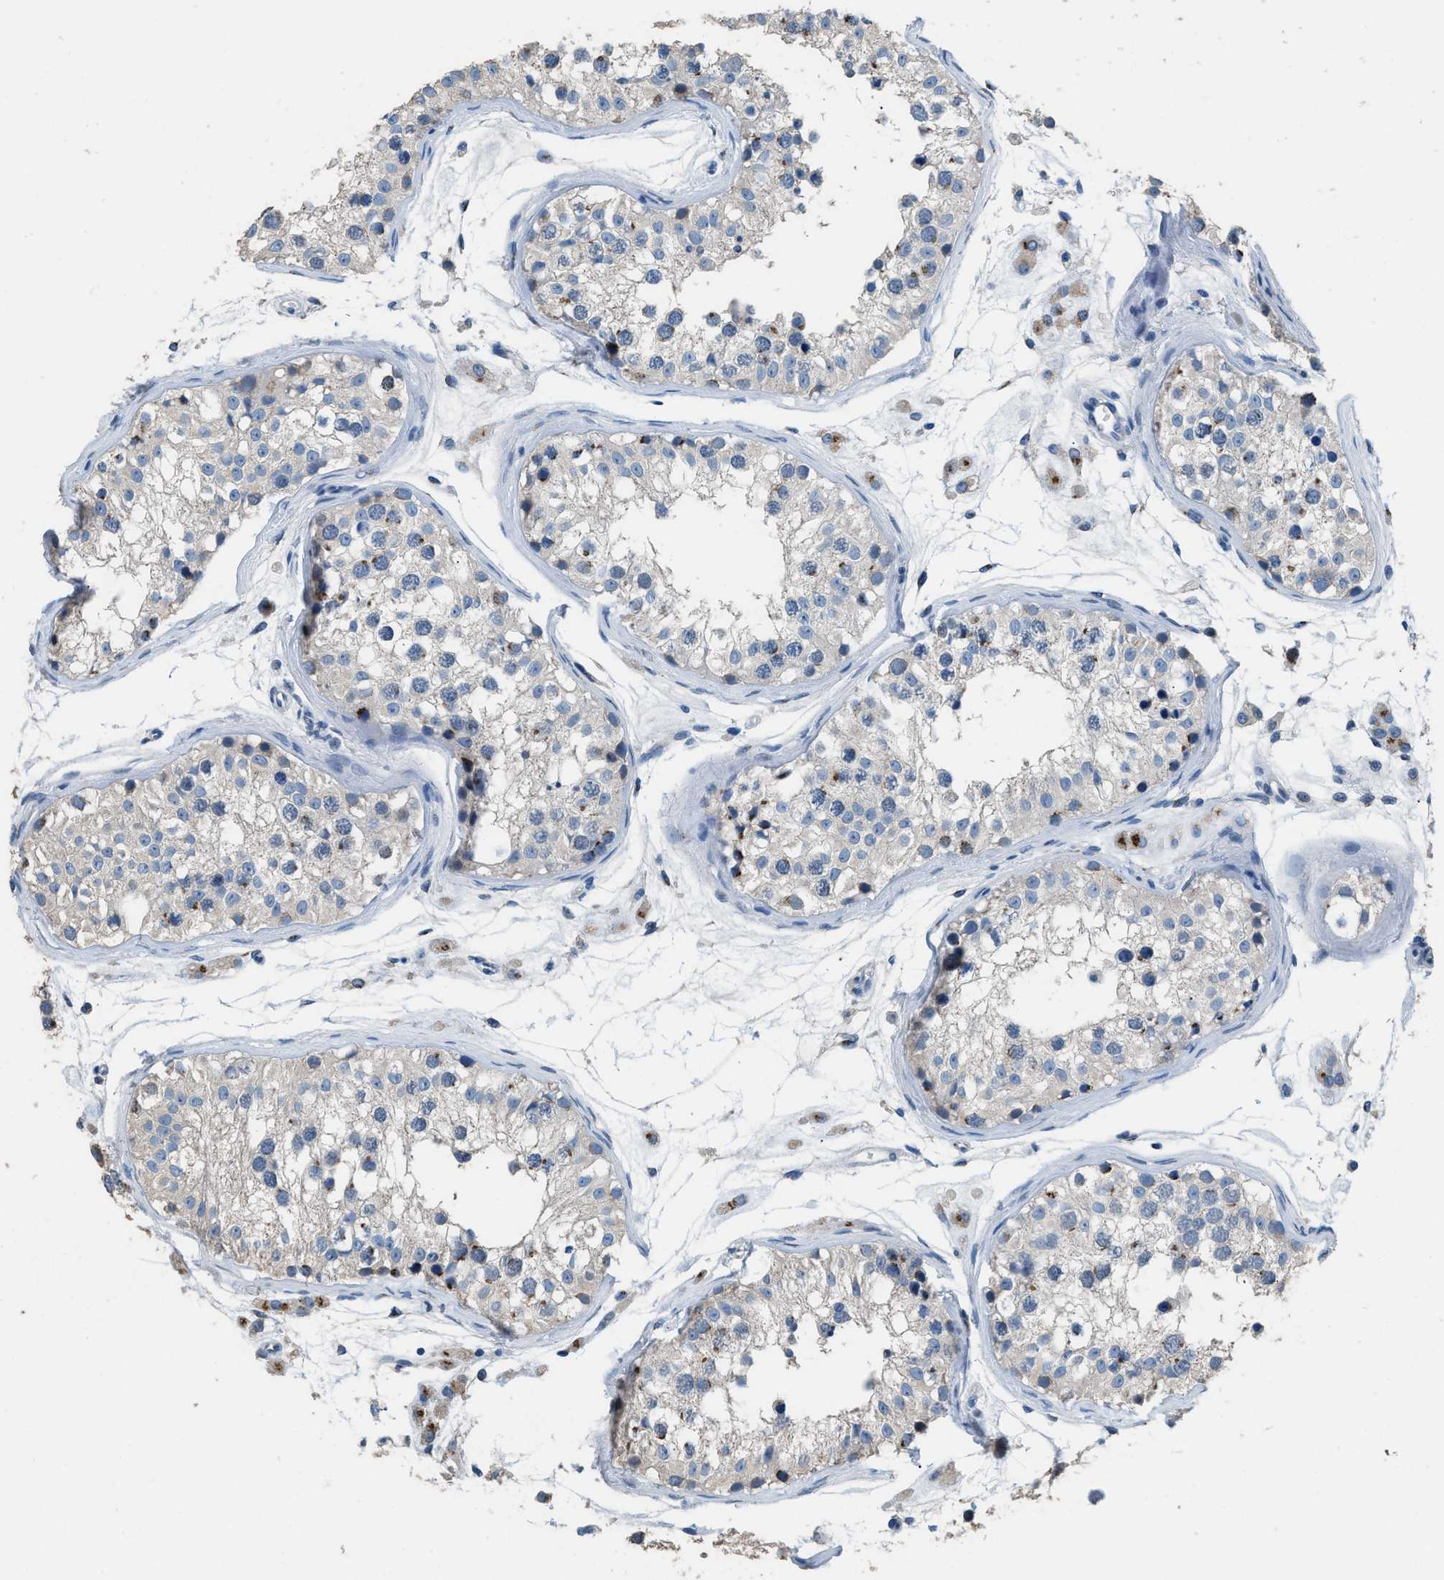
{"staining": {"intensity": "strong", "quantity": "<25%", "location": "cytoplasmic/membranous"}, "tissue": "testis", "cell_type": "Cells in seminiferous ducts", "image_type": "normal", "snomed": [{"axis": "morphology", "description": "Normal tissue, NOS"}, {"axis": "morphology", "description": "Adenocarcinoma, metastatic, NOS"}, {"axis": "topography", "description": "Testis"}], "caption": "Brown immunohistochemical staining in benign human testis exhibits strong cytoplasmic/membranous positivity in approximately <25% of cells in seminiferous ducts.", "gene": "GOLM1", "patient": {"sex": "male", "age": 26}}